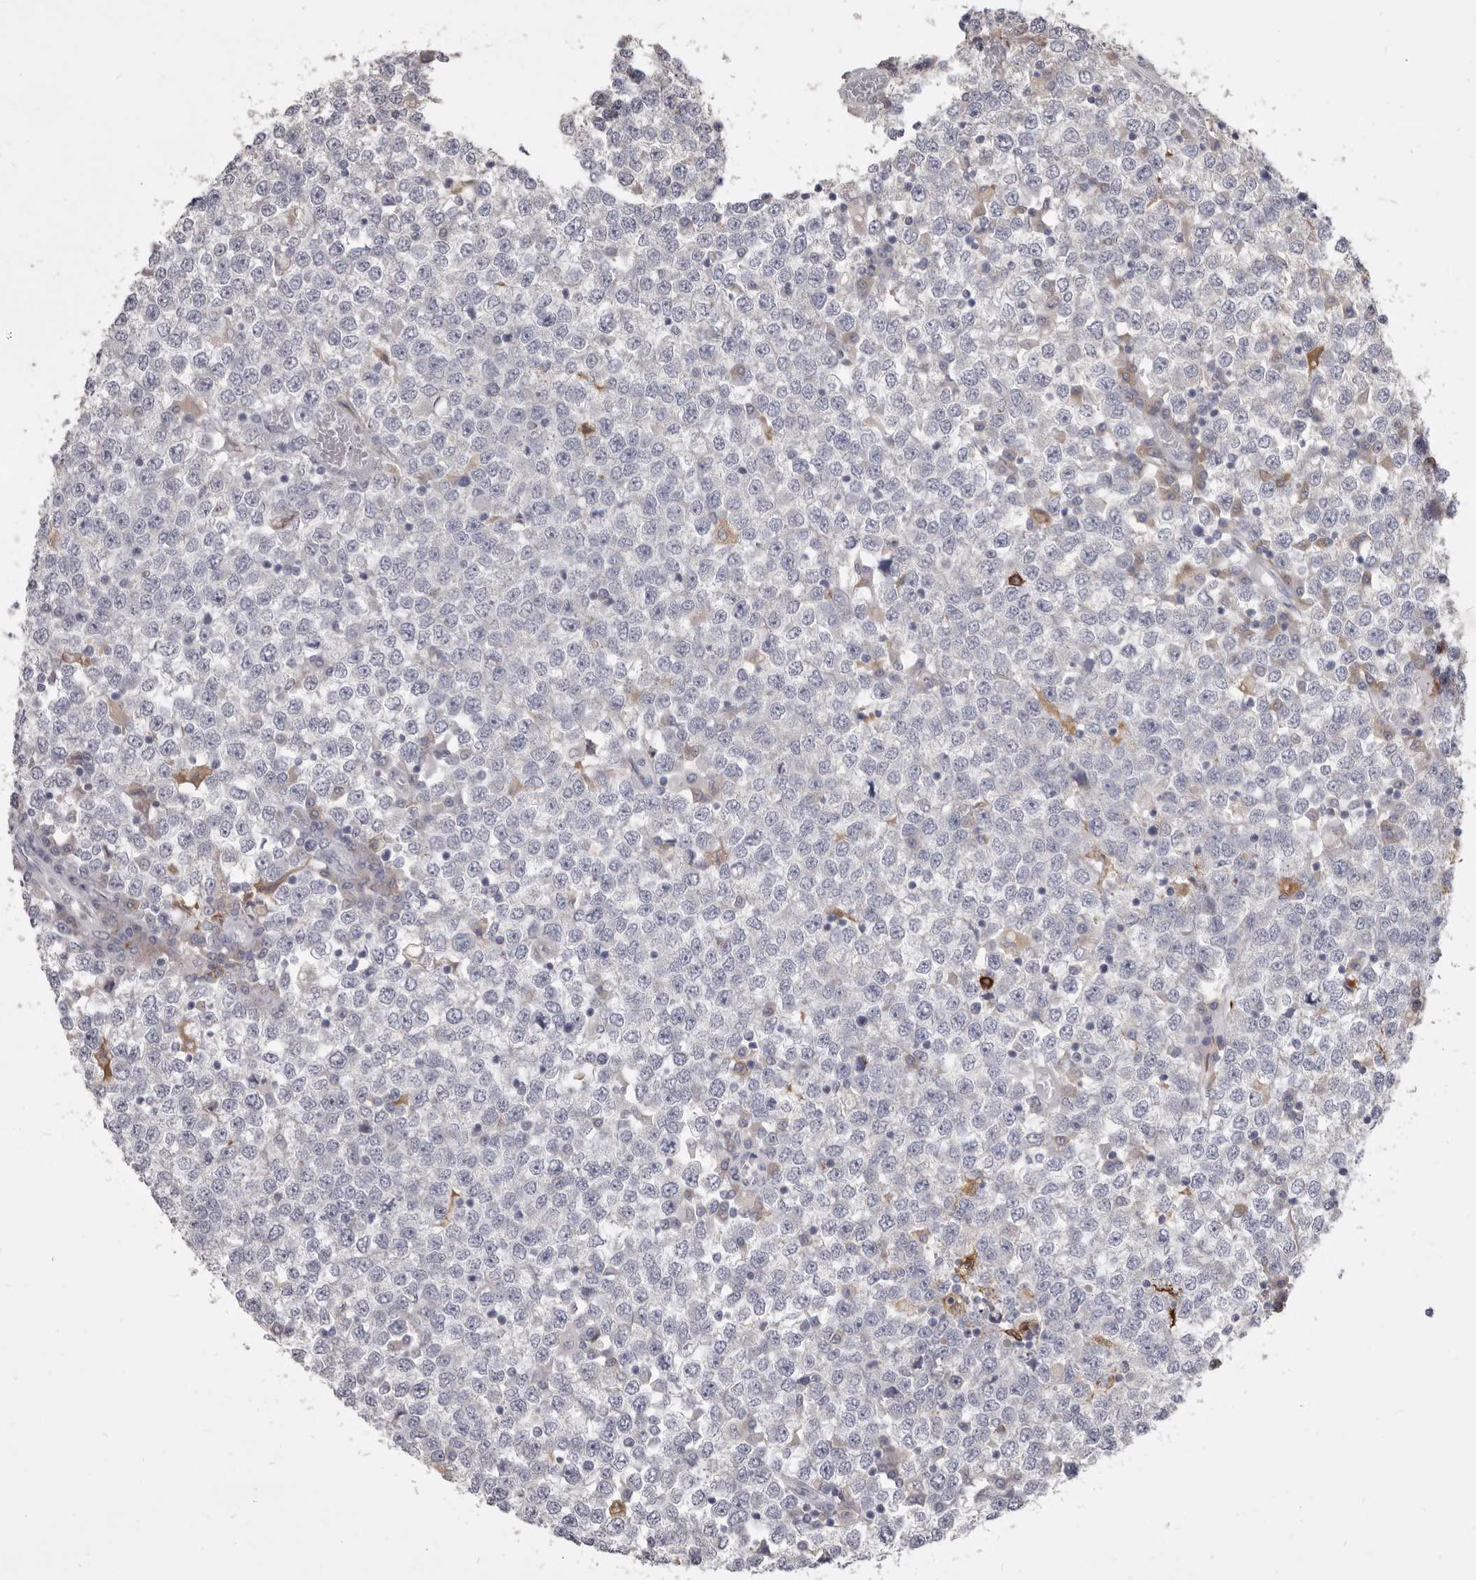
{"staining": {"intensity": "negative", "quantity": "none", "location": "none"}, "tissue": "testis cancer", "cell_type": "Tumor cells", "image_type": "cancer", "snomed": [{"axis": "morphology", "description": "Seminoma, NOS"}, {"axis": "topography", "description": "Testis"}], "caption": "Micrograph shows no protein expression in tumor cells of testis cancer tissue.", "gene": "VPS45", "patient": {"sex": "male", "age": 65}}